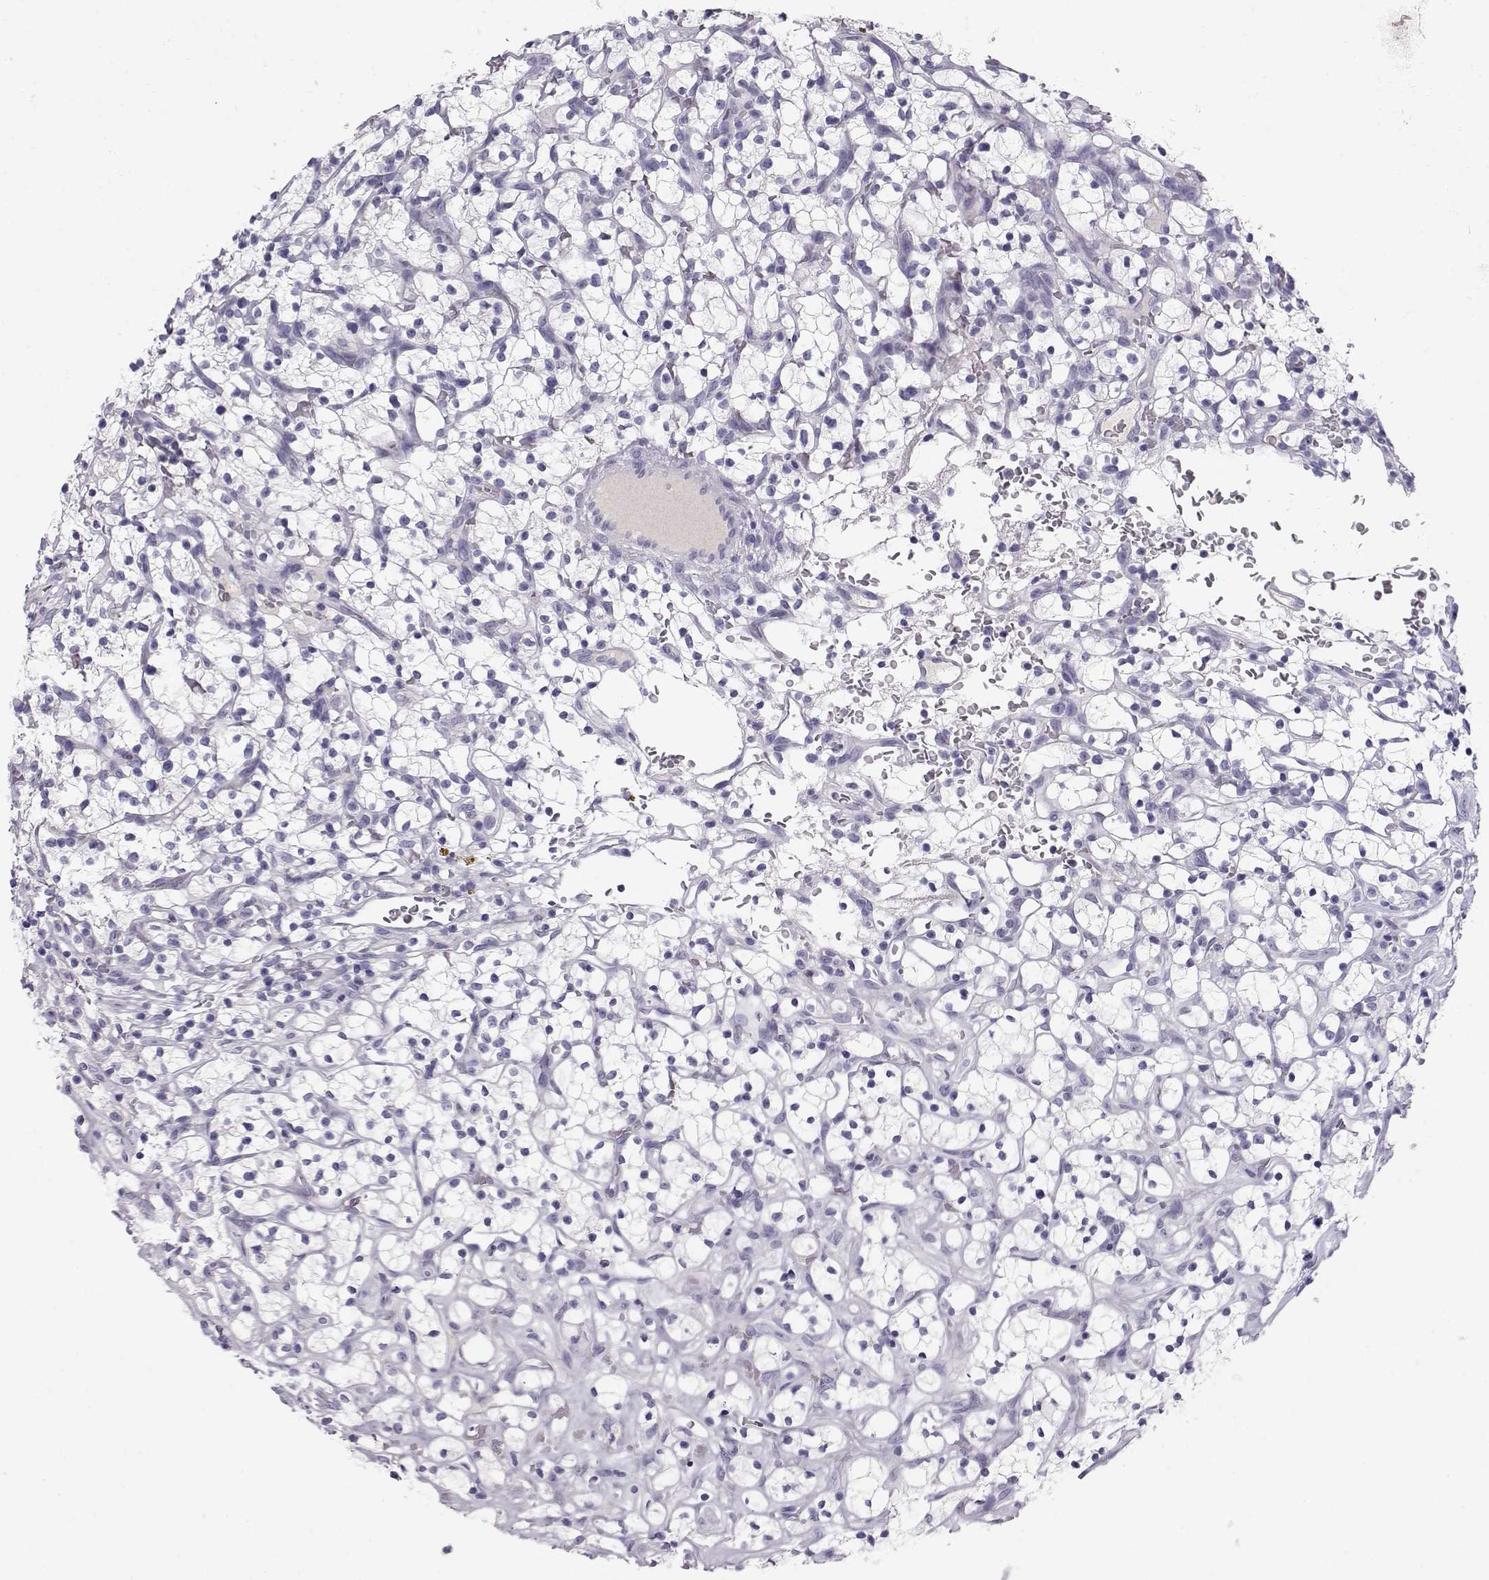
{"staining": {"intensity": "negative", "quantity": "none", "location": "none"}, "tissue": "renal cancer", "cell_type": "Tumor cells", "image_type": "cancer", "snomed": [{"axis": "morphology", "description": "Adenocarcinoma, NOS"}, {"axis": "topography", "description": "Kidney"}], "caption": "Photomicrograph shows no significant protein positivity in tumor cells of adenocarcinoma (renal).", "gene": "GPR26", "patient": {"sex": "female", "age": 64}}